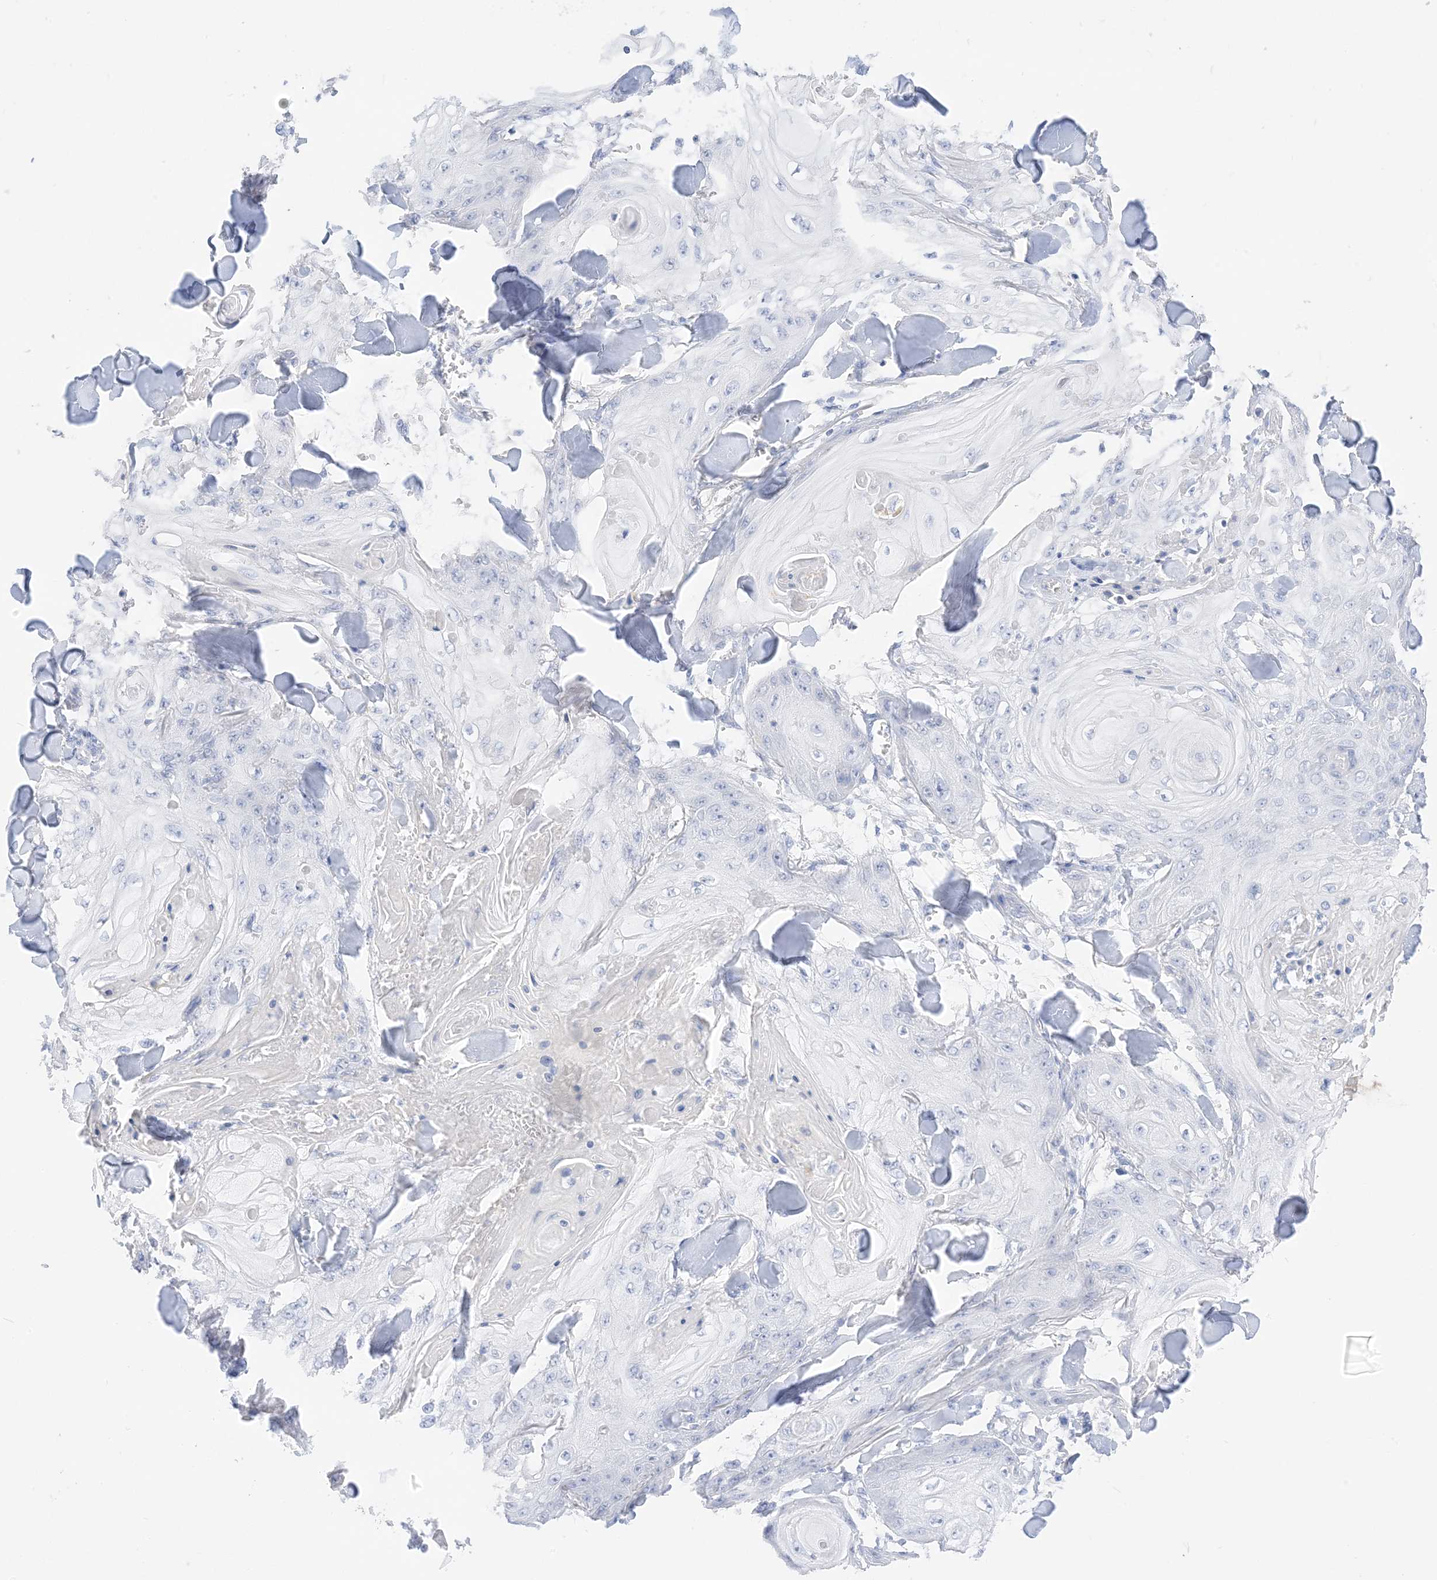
{"staining": {"intensity": "negative", "quantity": "none", "location": "none"}, "tissue": "skin cancer", "cell_type": "Tumor cells", "image_type": "cancer", "snomed": [{"axis": "morphology", "description": "Squamous cell carcinoma, NOS"}, {"axis": "topography", "description": "Skin"}], "caption": "Immunohistochemistry micrograph of neoplastic tissue: squamous cell carcinoma (skin) stained with DAB demonstrates no significant protein expression in tumor cells.", "gene": "MUC17", "patient": {"sex": "male", "age": 74}}